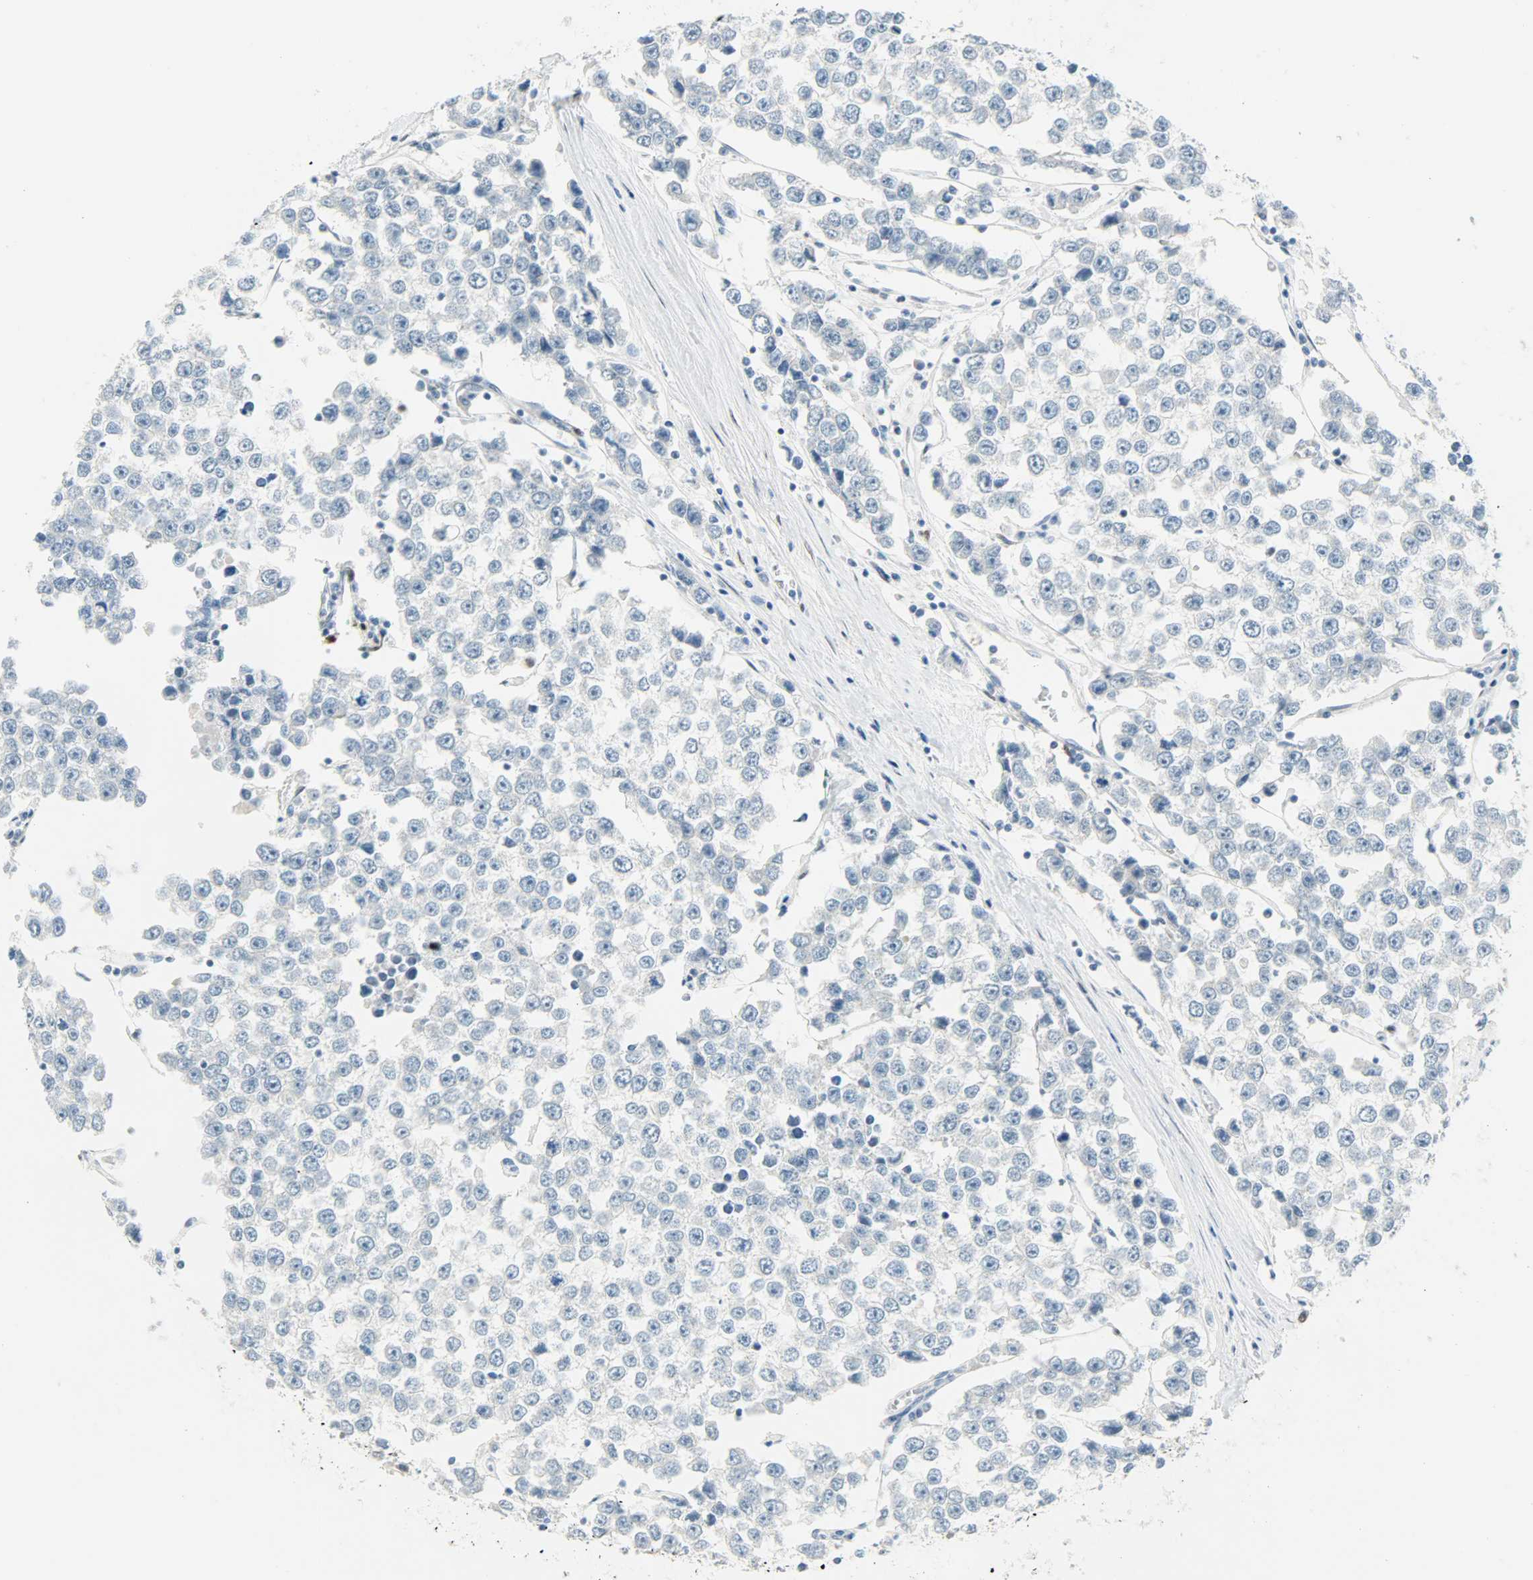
{"staining": {"intensity": "negative", "quantity": "none", "location": "none"}, "tissue": "testis cancer", "cell_type": "Tumor cells", "image_type": "cancer", "snomed": [{"axis": "morphology", "description": "Seminoma, NOS"}, {"axis": "morphology", "description": "Carcinoma, Embryonal, NOS"}, {"axis": "topography", "description": "Testis"}], "caption": "DAB immunohistochemical staining of human embryonal carcinoma (testis) shows no significant expression in tumor cells.", "gene": "JUNB", "patient": {"sex": "male", "age": 52}}